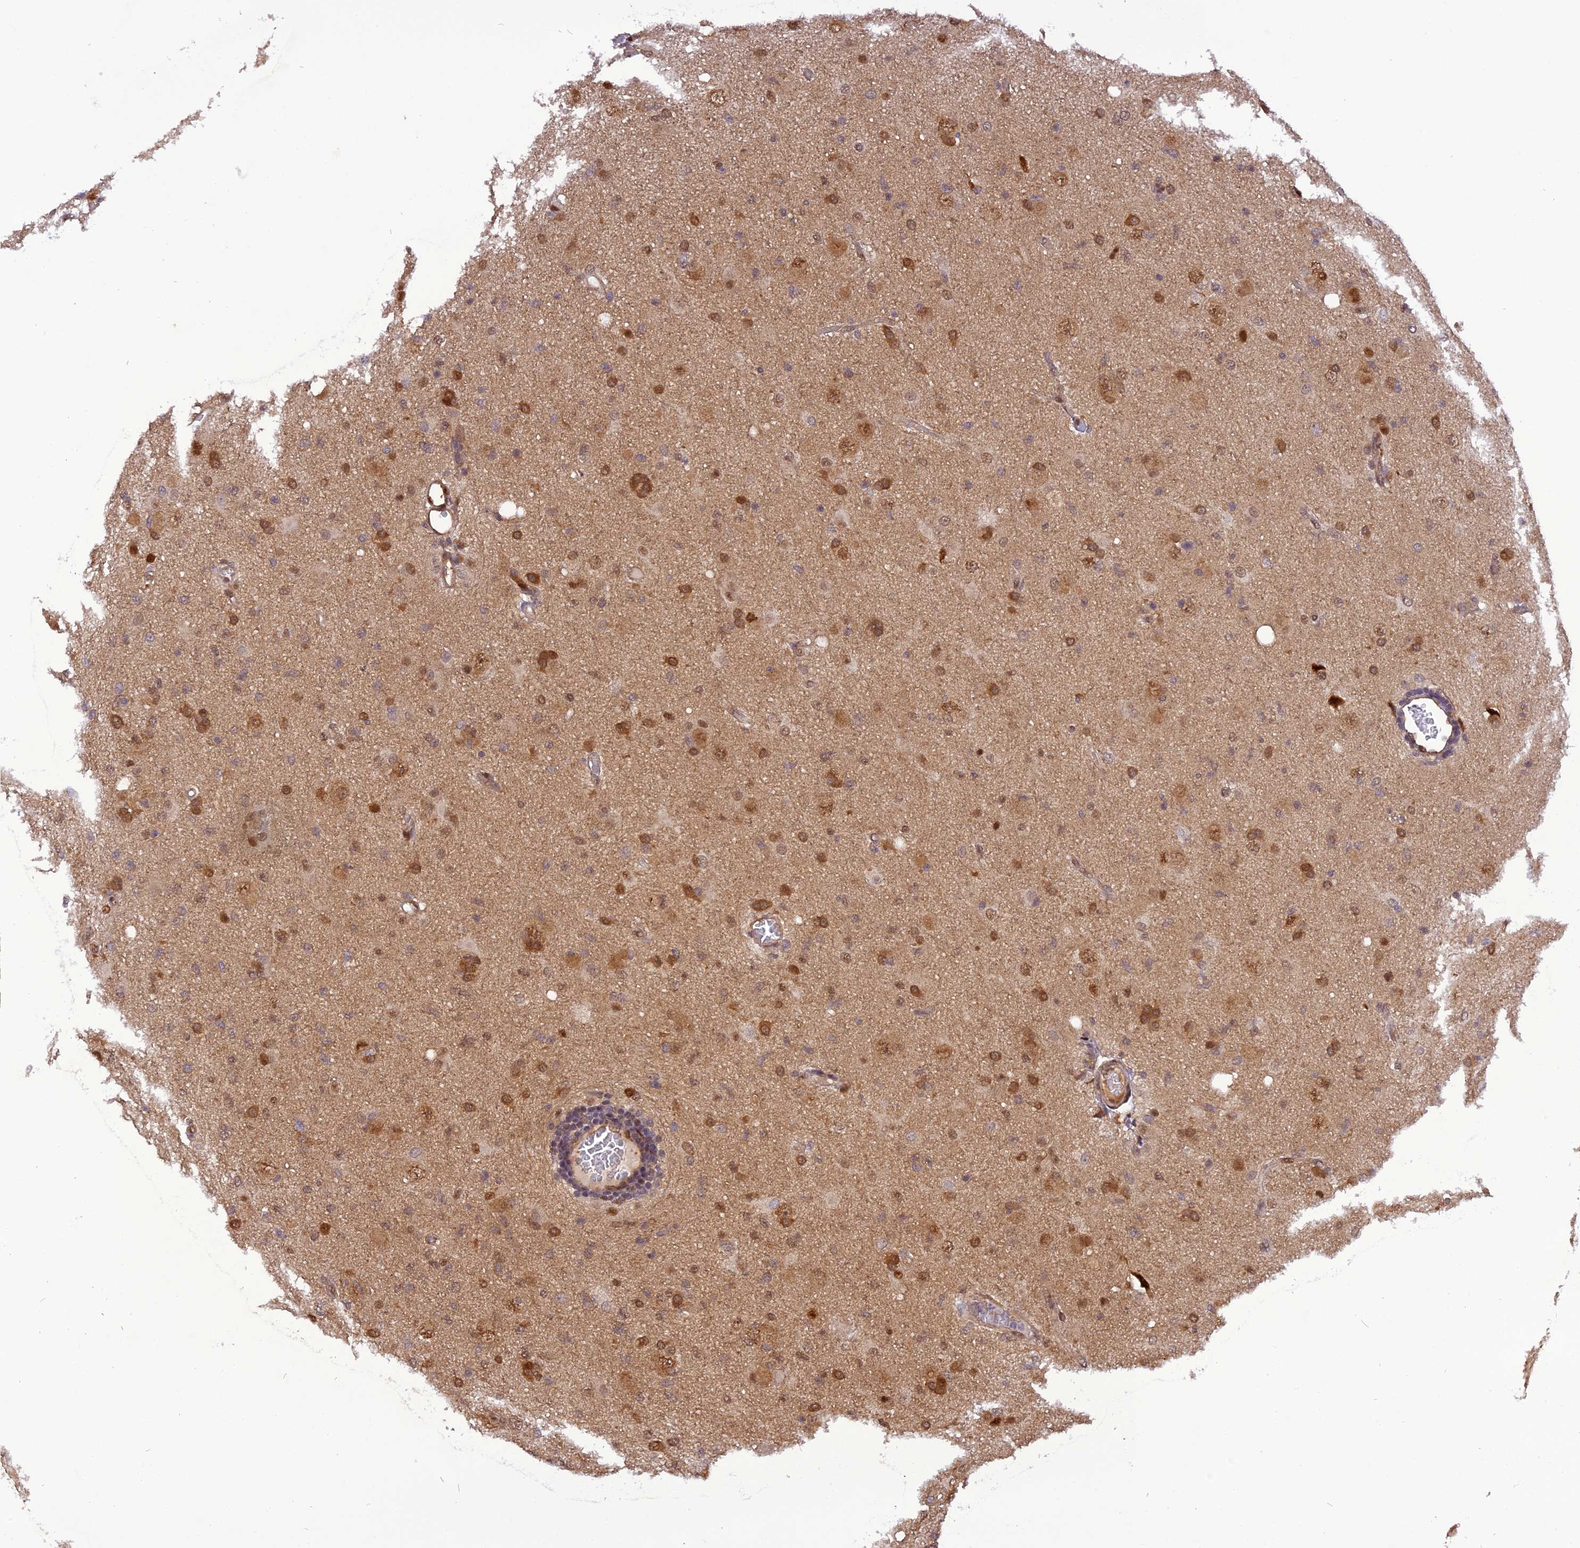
{"staining": {"intensity": "moderate", "quantity": ">75%", "location": "nuclear"}, "tissue": "glioma", "cell_type": "Tumor cells", "image_type": "cancer", "snomed": [{"axis": "morphology", "description": "Glioma, malignant, High grade"}, {"axis": "topography", "description": "Brain"}], "caption": "About >75% of tumor cells in glioma demonstrate moderate nuclear protein expression as visualized by brown immunohistochemical staining.", "gene": "MICALL1", "patient": {"sex": "female", "age": 57}}